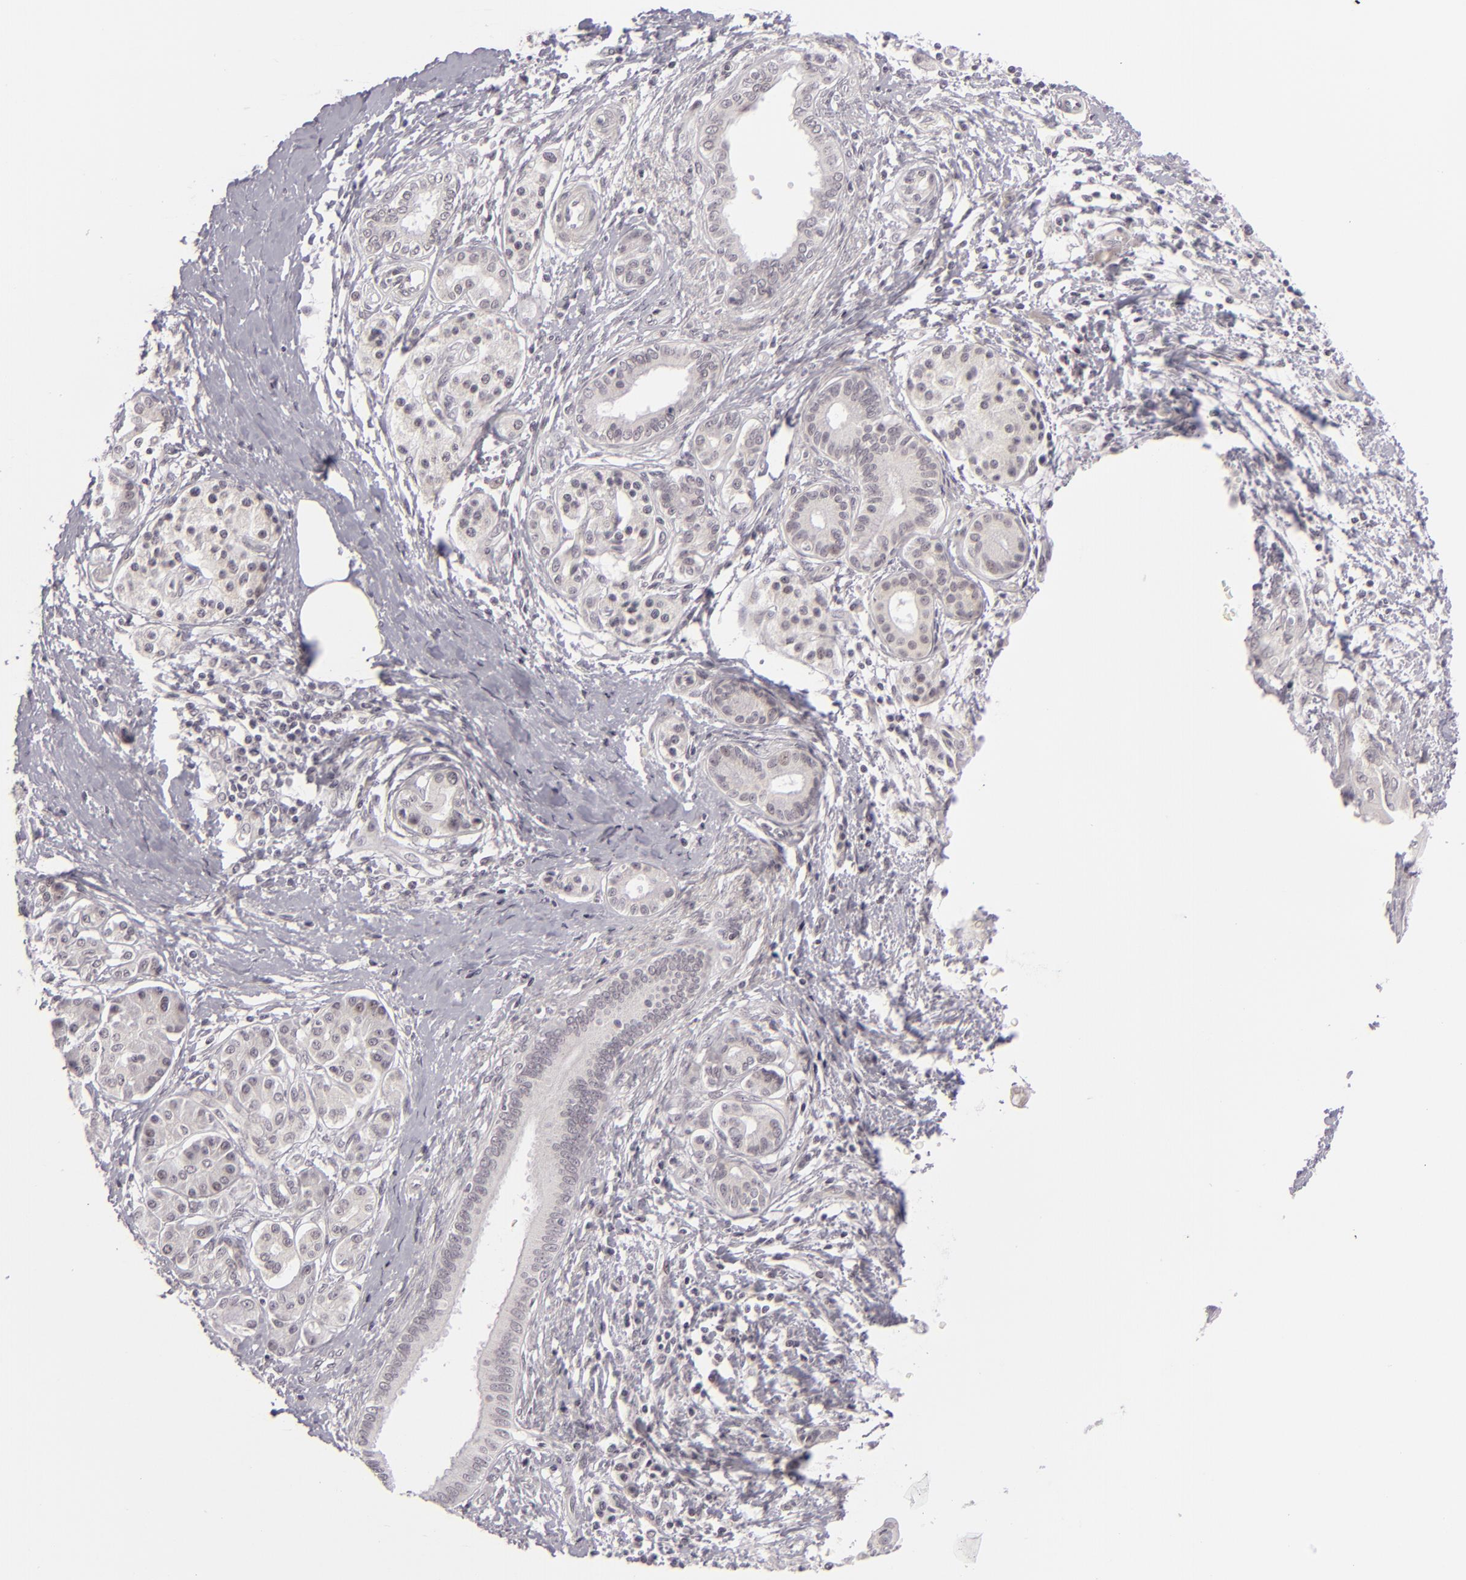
{"staining": {"intensity": "negative", "quantity": "none", "location": "none"}, "tissue": "pancreatic cancer", "cell_type": "Tumor cells", "image_type": "cancer", "snomed": [{"axis": "morphology", "description": "Adenocarcinoma, NOS"}, {"axis": "topography", "description": "Pancreas"}], "caption": "This is a image of IHC staining of pancreatic adenocarcinoma, which shows no staining in tumor cells. Nuclei are stained in blue.", "gene": "DLG3", "patient": {"sex": "female", "age": 66}}